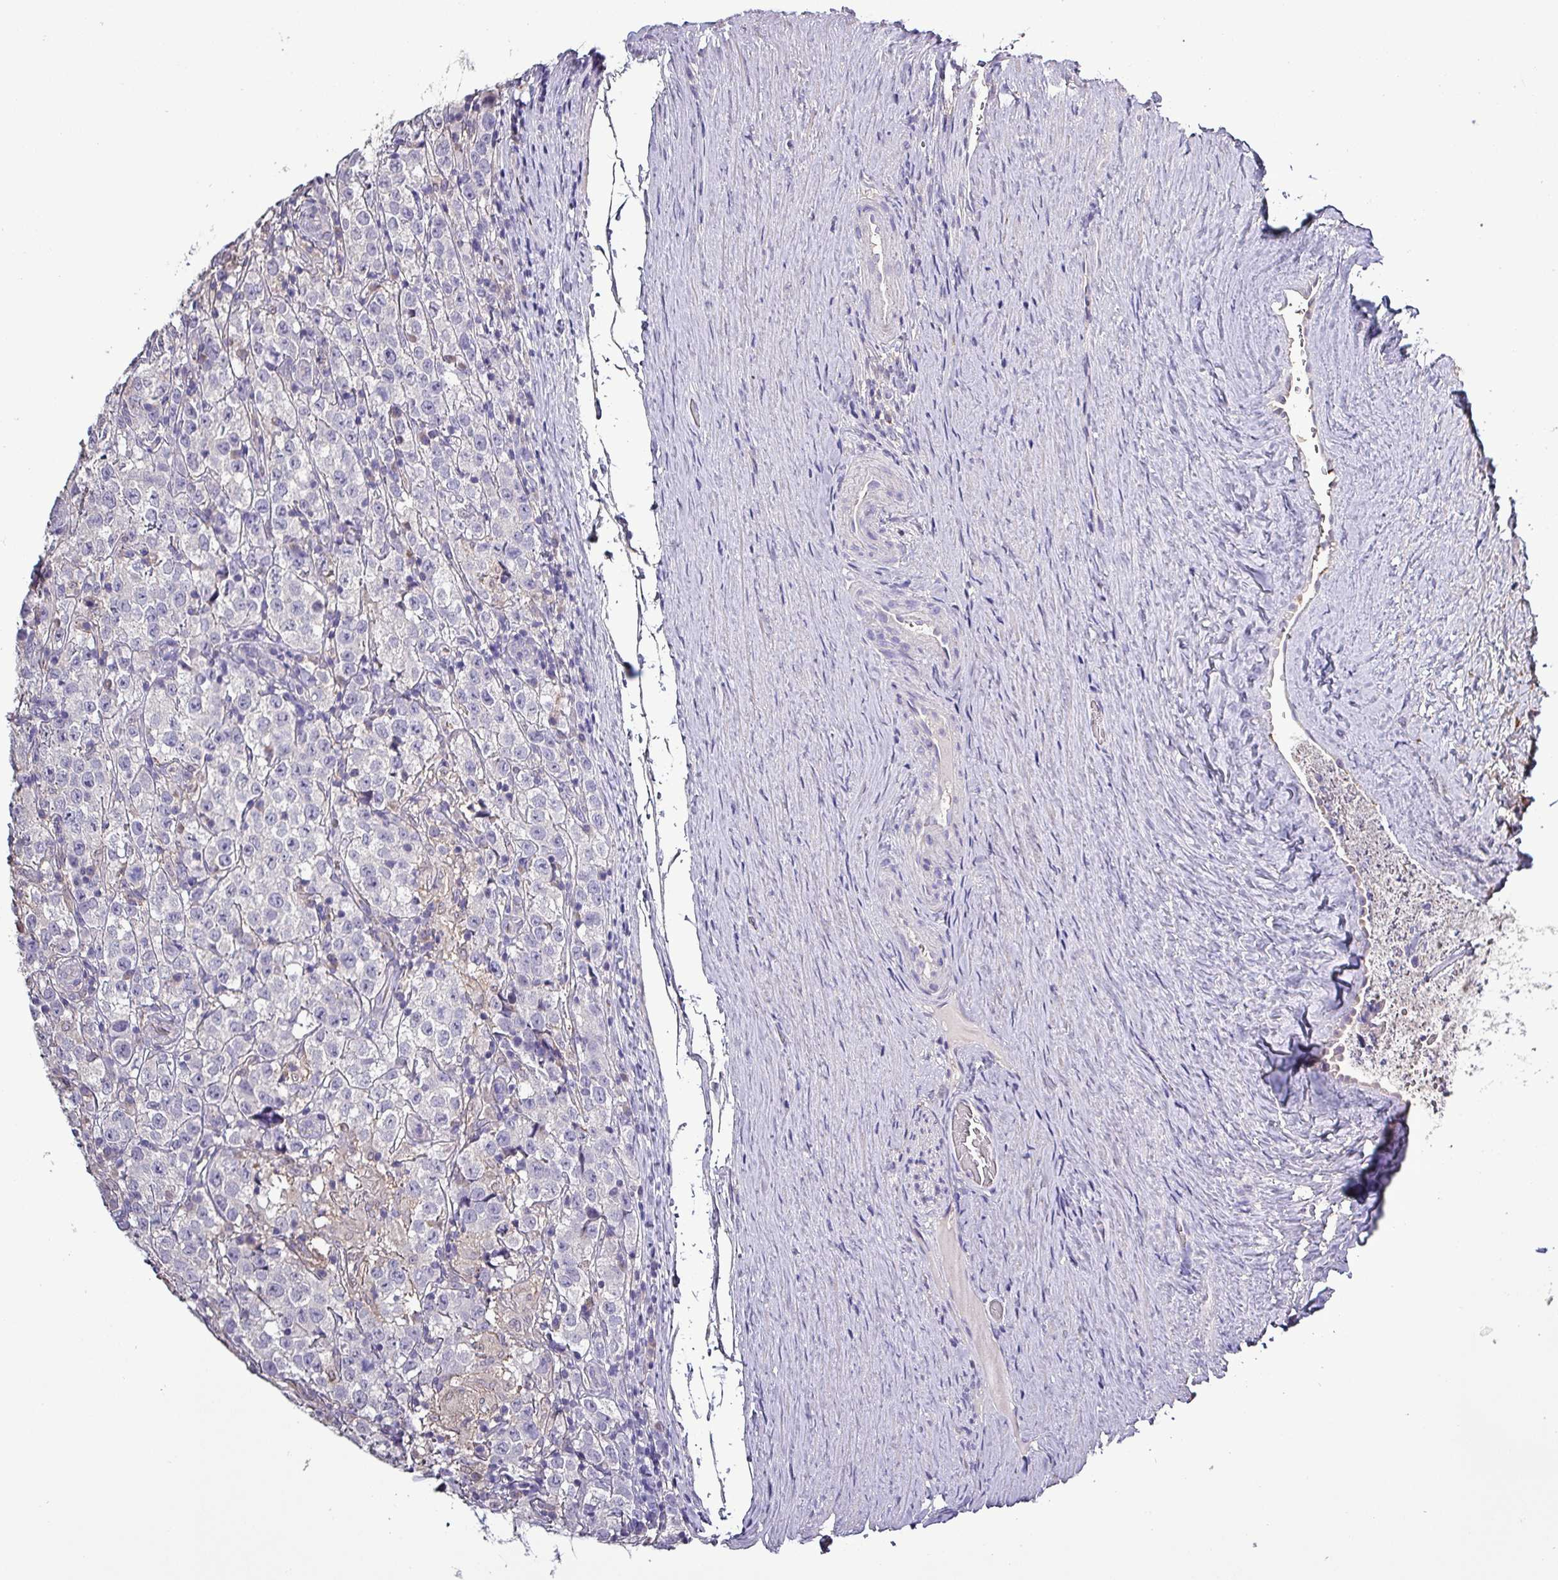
{"staining": {"intensity": "negative", "quantity": "none", "location": "none"}, "tissue": "testis cancer", "cell_type": "Tumor cells", "image_type": "cancer", "snomed": [{"axis": "morphology", "description": "Seminoma, NOS"}, {"axis": "morphology", "description": "Carcinoma, Embryonal, NOS"}, {"axis": "topography", "description": "Testis"}], "caption": "Immunohistochemical staining of human testis seminoma exhibits no significant positivity in tumor cells.", "gene": "HTRA4", "patient": {"sex": "male", "age": 41}}